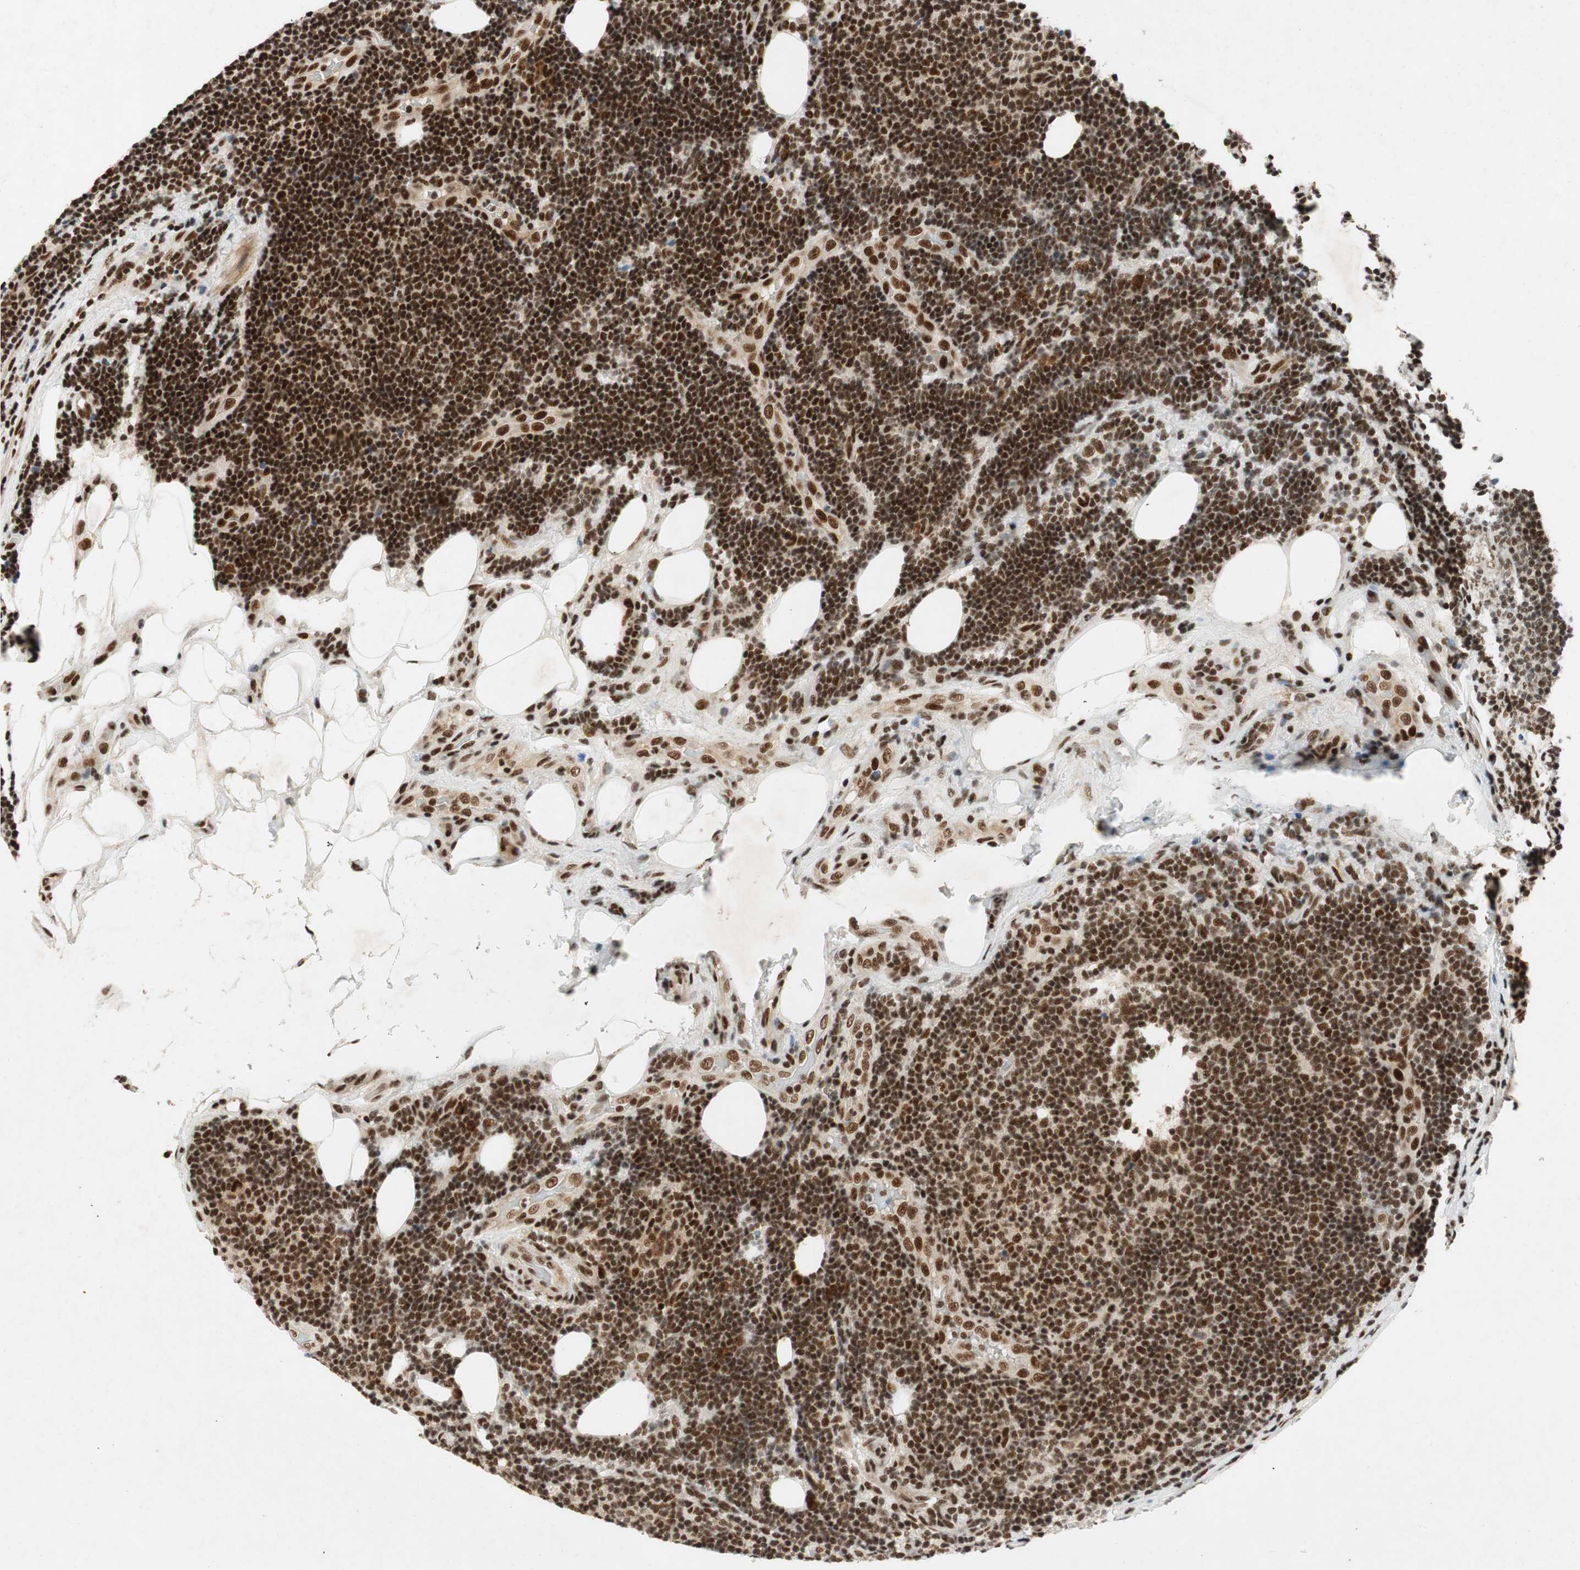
{"staining": {"intensity": "strong", "quantity": ">75%", "location": "nuclear"}, "tissue": "lymphoma", "cell_type": "Tumor cells", "image_type": "cancer", "snomed": [{"axis": "morphology", "description": "Malignant lymphoma, non-Hodgkin's type, Low grade"}, {"axis": "topography", "description": "Lymph node"}], "caption": "This micrograph exhibits lymphoma stained with immunohistochemistry to label a protein in brown. The nuclear of tumor cells show strong positivity for the protein. Nuclei are counter-stained blue.", "gene": "NCBP3", "patient": {"sex": "male", "age": 83}}